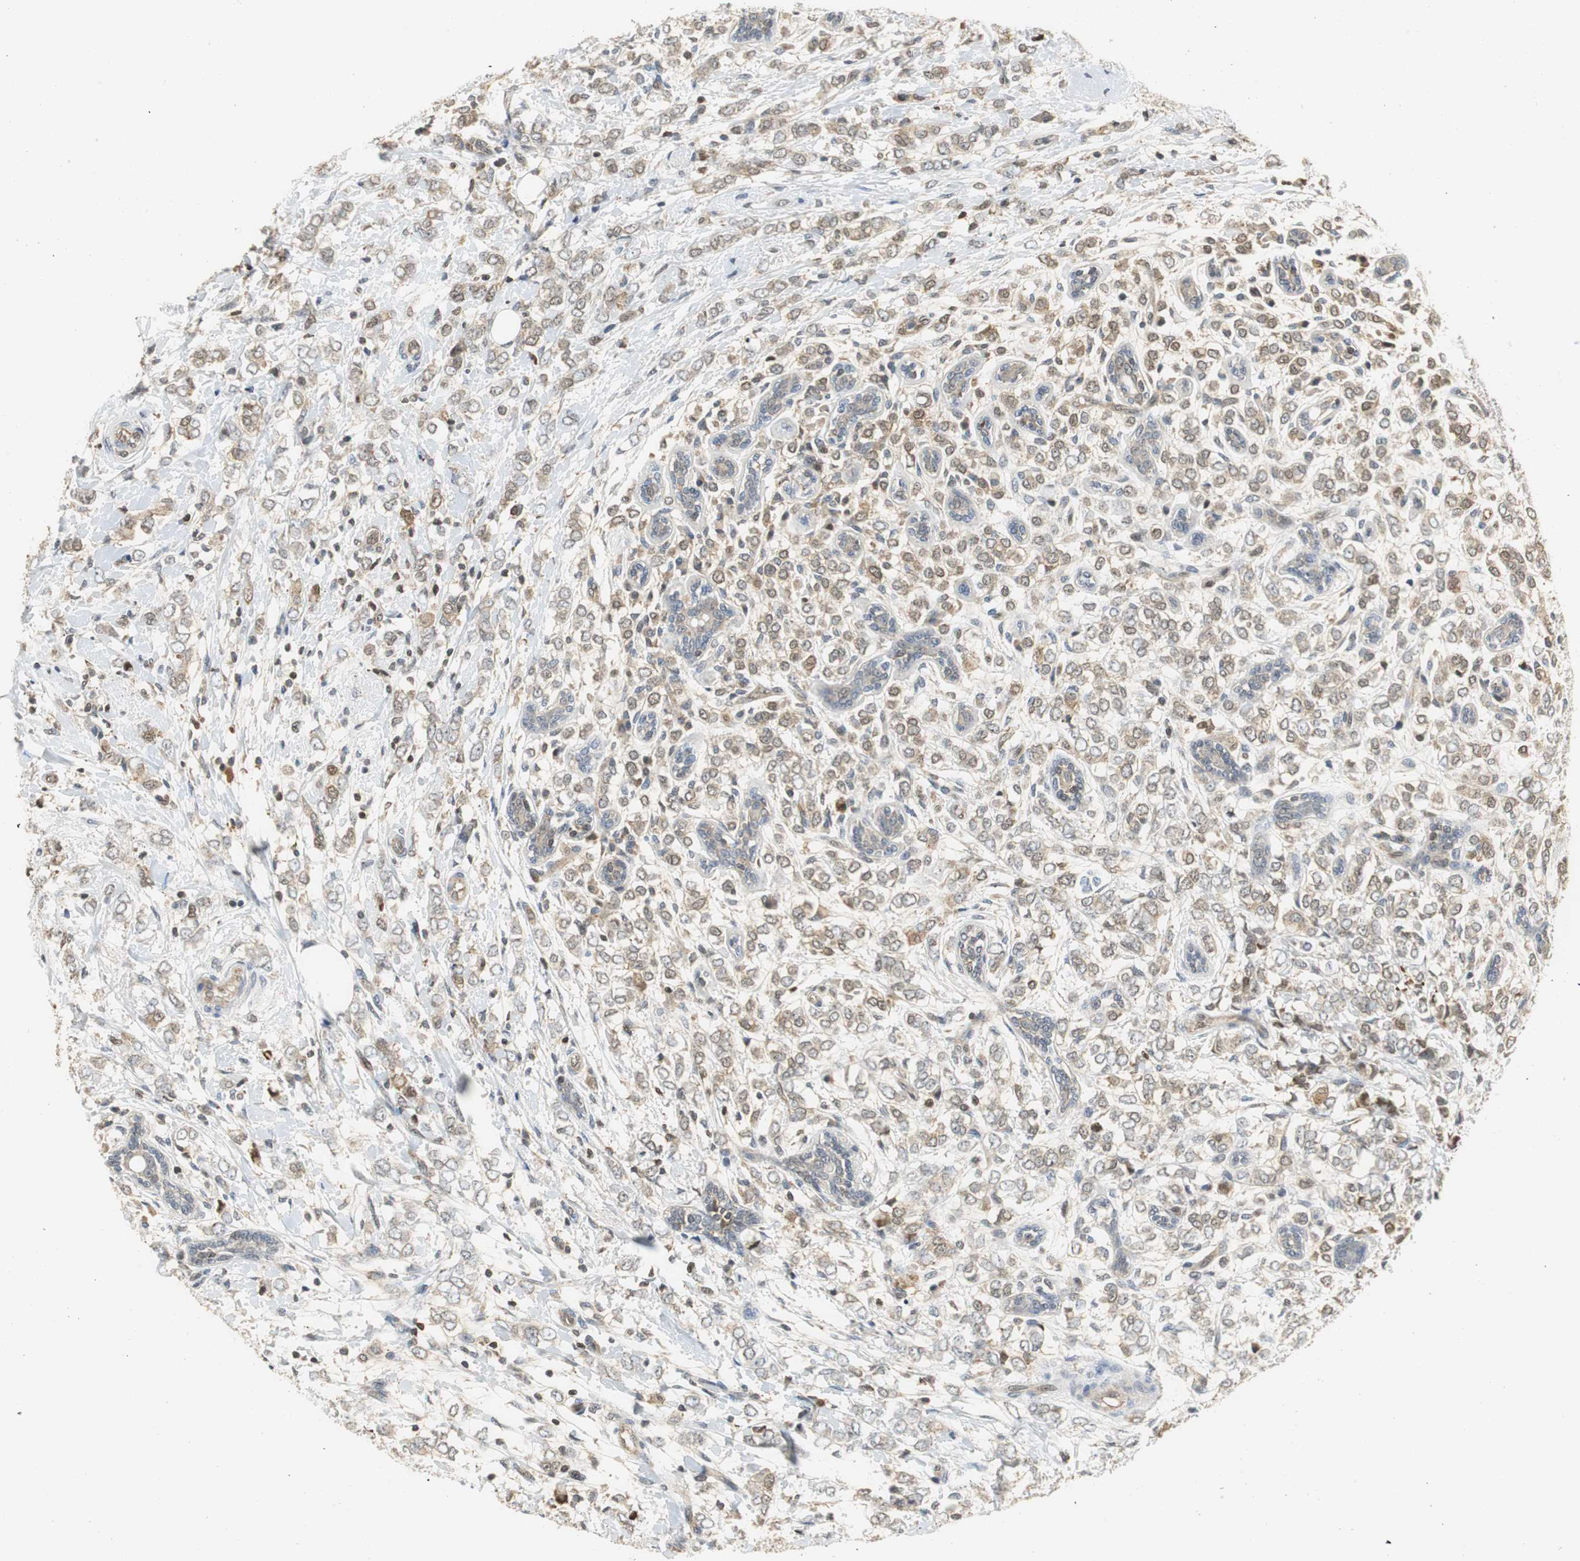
{"staining": {"intensity": "moderate", "quantity": ">75%", "location": "cytoplasmic/membranous"}, "tissue": "breast cancer", "cell_type": "Tumor cells", "image_type": "cancer", "snomed": [{"axis": "morphology", "description": "Normal tissue, NOS"}, {"axis": "morphology", "description": "Lobular carcinoma"}, {"axis": "topography", "description": "Breast"}], "caption": "Breast lobular carcinoma stained with a brown dye exhibits moderate cytoplasmic/membranous positive expression in approximately >75% of tumor cells.", "gene": "GSDMD", "patient": {"sex": "female", "age": 47}}